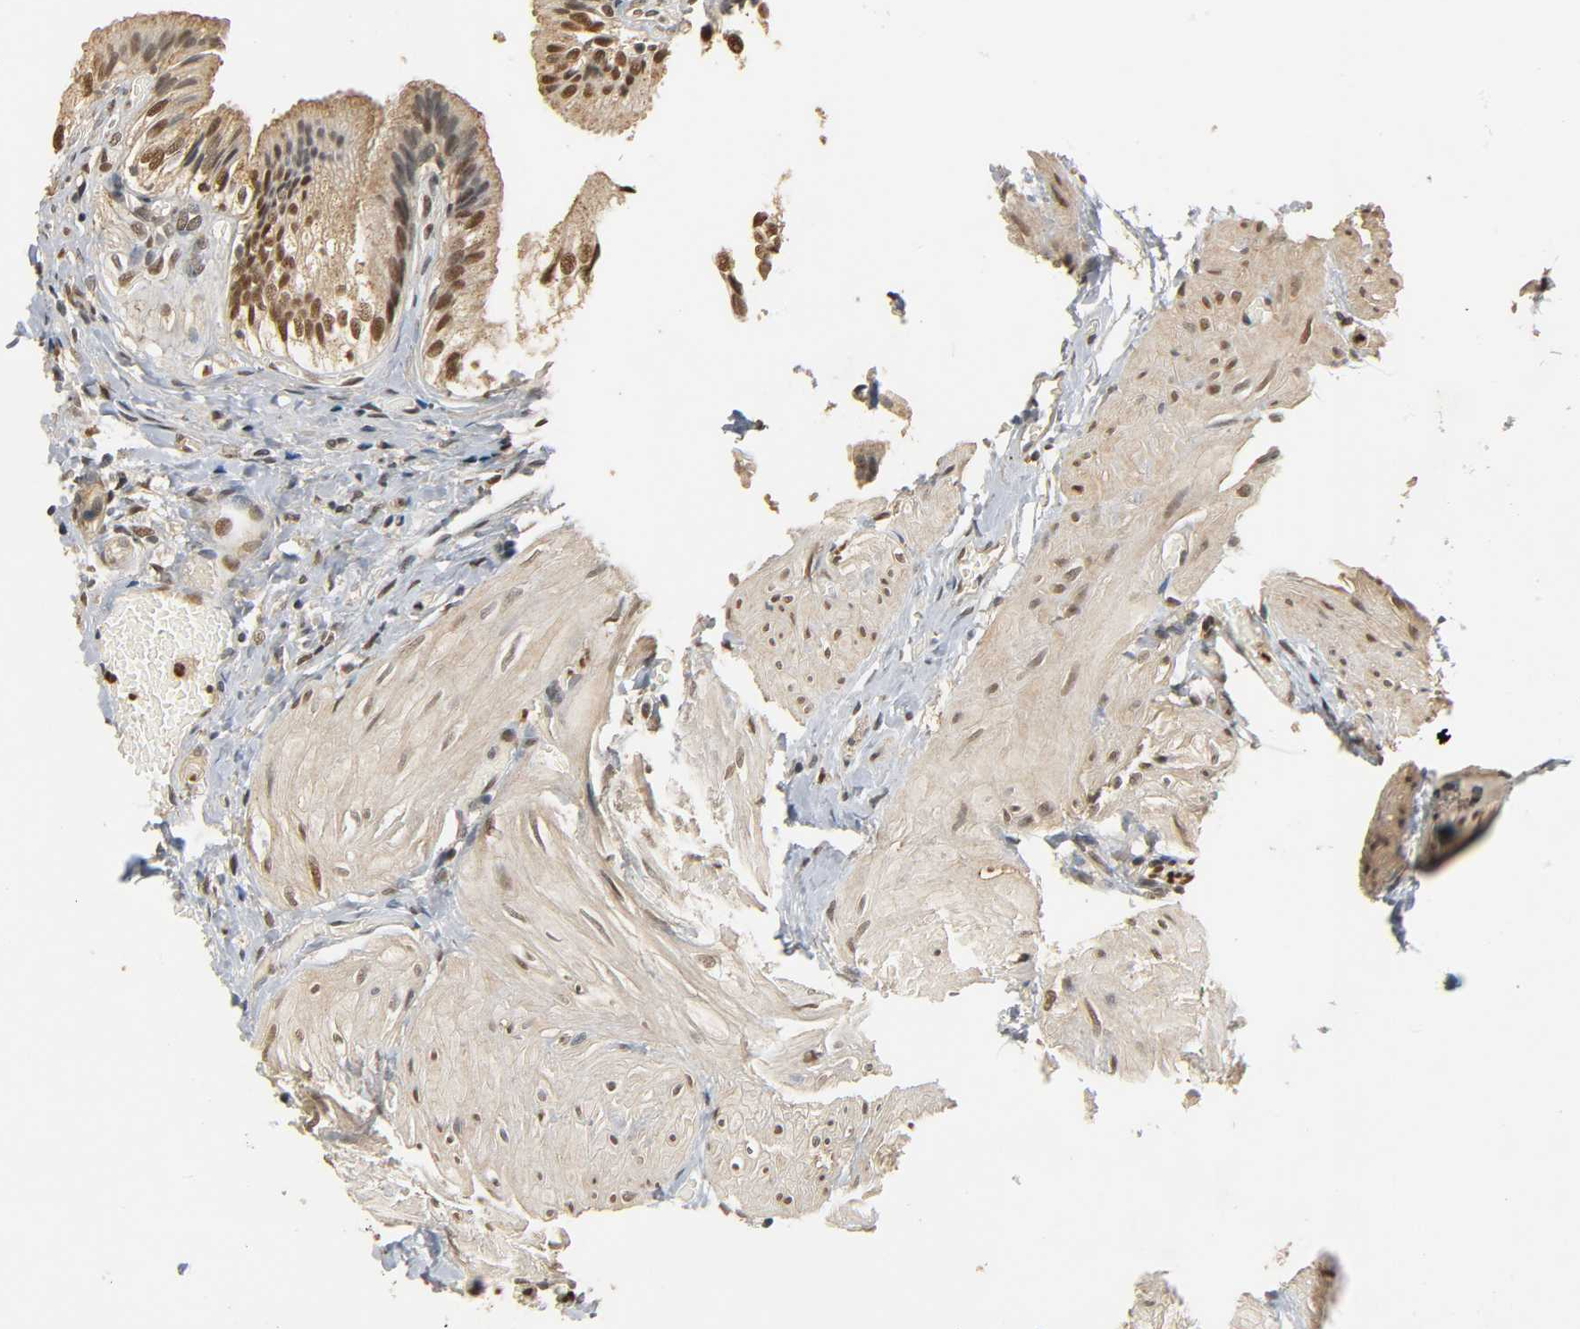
{"staining": {"intensity": "strong", "quantity": "25%-75%", "location": "nuclear"}, "tissue": "gallbladder", "cell_type": "Glandular cells", "image_type": "normal", "snomed": [{"axis": "morphology", "description": "Normal tissue, NOS"}, {"axis": "topography", "description": "Gallbladder"}], "caption": "Normal gallbladder reveals strong nuclear positivity in approximately 25%-75% of glandular cells (DAB (3,3'-diaminobenzidine) = brown stain, brightfield microscopy at high magnification)..", "gene": "ZFPM2", "patient": {"sex": "male", "age": 65}}